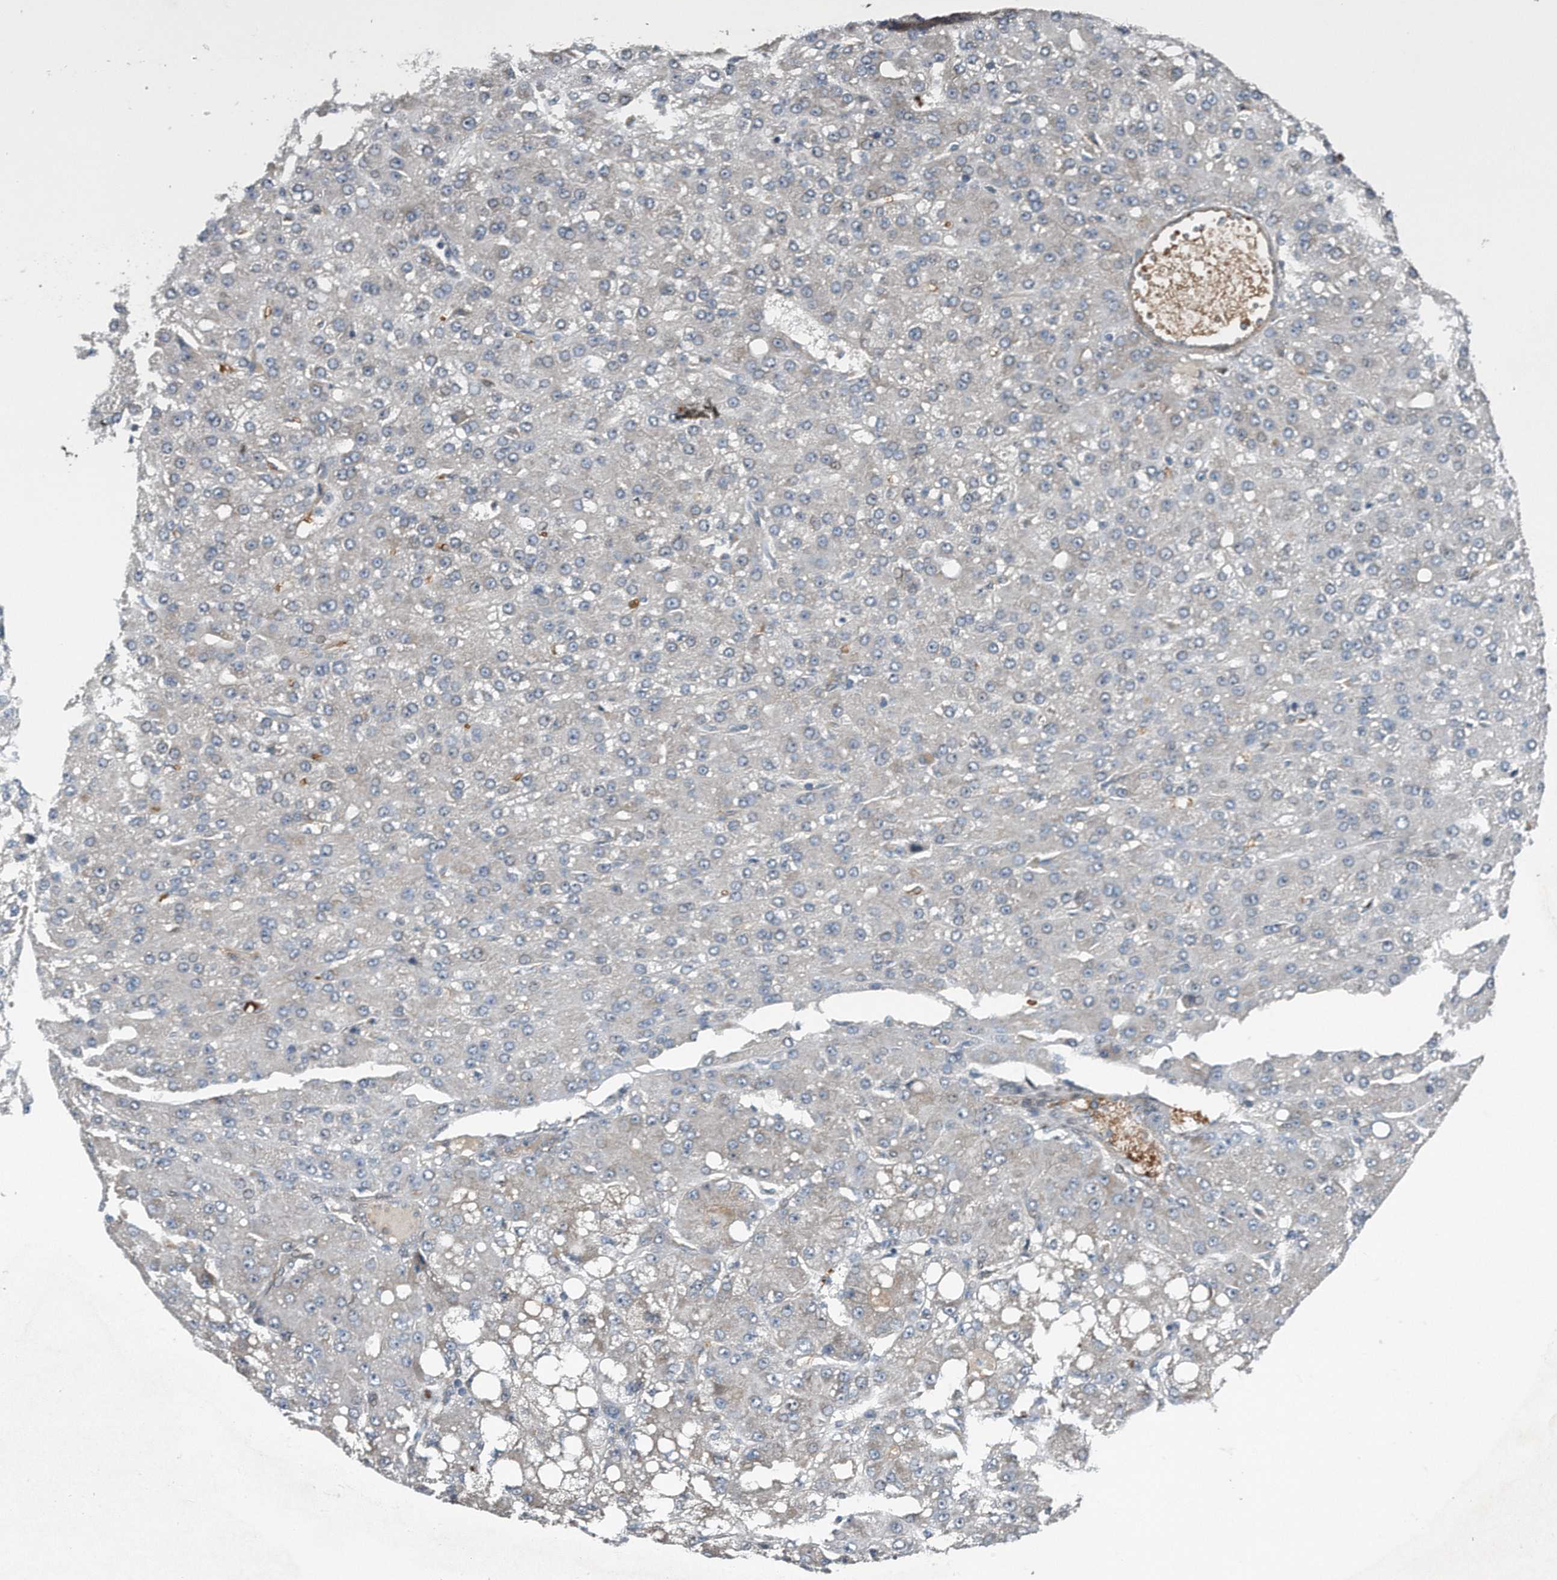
{"staining": {"intensity": "negative", "quantity": "none", "location": "none"}, "tissue": "liver cancer", "cell_type": "Tumor cells", "image_type": "cancer", "snomed": [{"axis": "morphology", "description": "Carcinoma, Hepatocellular, NOS"}, {"axis": "topography", "description": "Liver"}], "caption": "An immunohistochemistry (IHC) micrograph of hepatocellular carcinoma (liver) is shown. There is no staining in tumor cells of hepatocellular carcinoma (liver).", "gene": "ZNF79", "patient": {"sex": "male", "age": 67}}